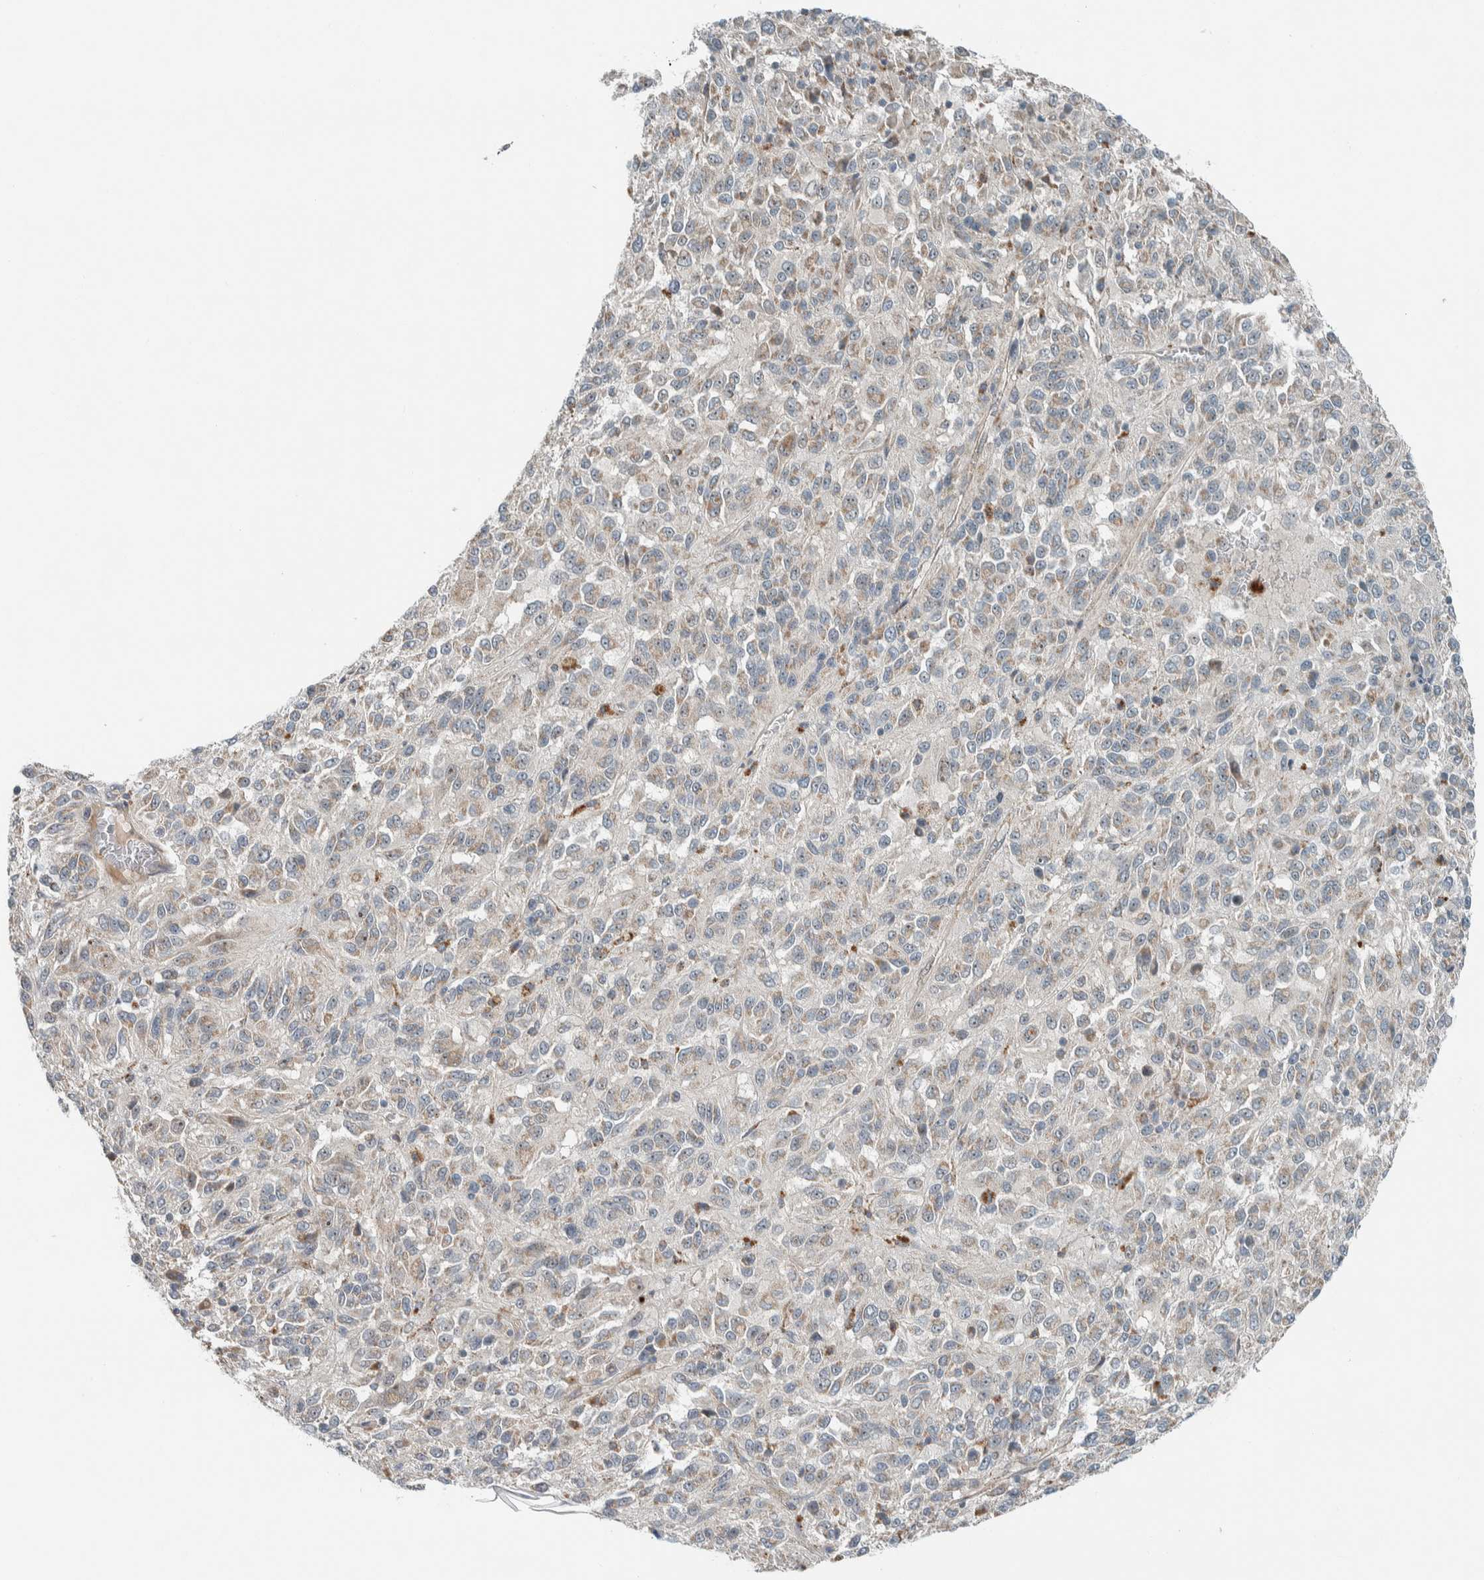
{"staining": {"intensity": "negative", "quantity": "none", "location": "none"}, "tissue": "melanoma", "cell_type": "Tumor cells", "image_type": "cancer", "snomed": [{"axis": "morphology", "description": "Malignant melanoma, Metastatic site"}, {"axis": "topography", "description": "Lung"}], "caption": "Immunohistochemistry (IHC) of human malignant melanoma (metastatic site) exhibits no positivity in tumor cells.", "gene": "SLFN12L", "patient": {"sex": "male", "age": 64}}